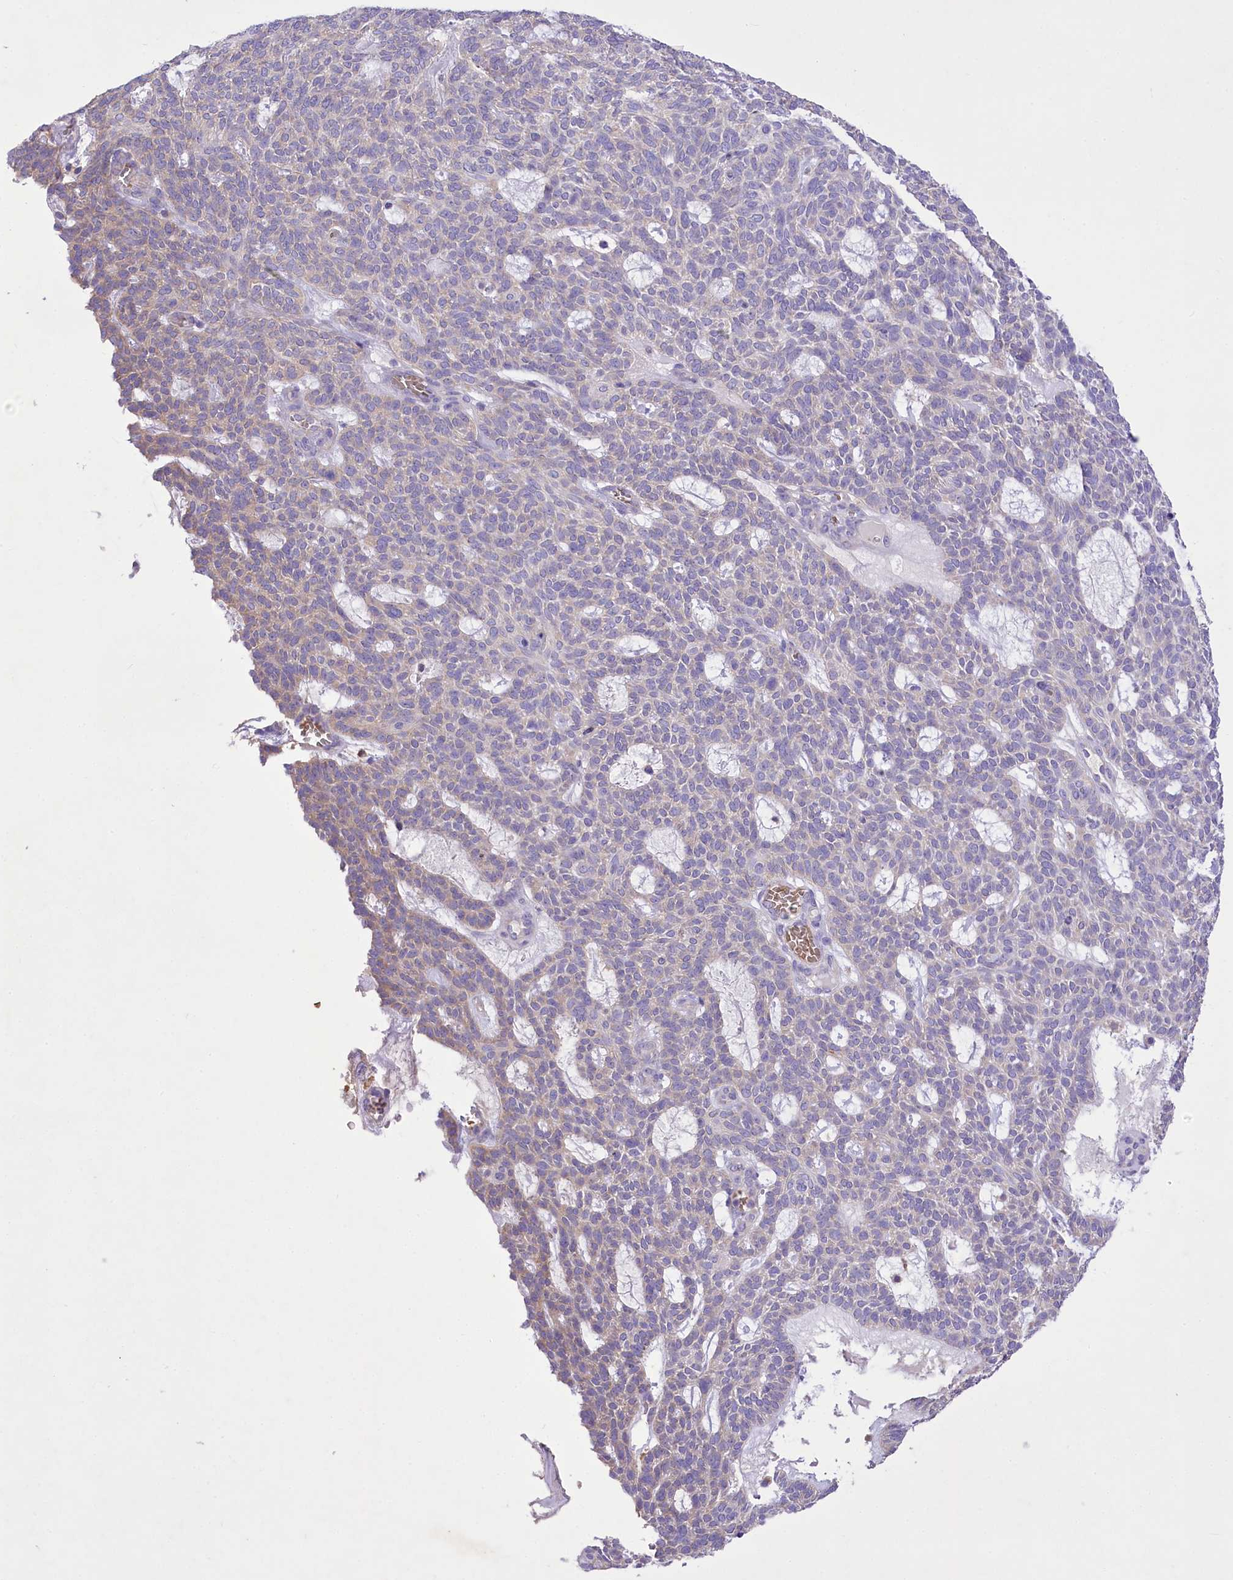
{"staining": {"intensity": "weak", "quantity": "<25%", "location": "cytoplasmic/membranous"}, "tissue": "skin cancer", "cell_type": "Tumor cells", "image_type": "cancer", "snomed": [{"axis": "morphology", "description": "Squamous cell carcinoma, NOS"}, {"axis": "topography", "description": "Skin"}], "caption": "Immunohistochemistry of human skin cancer reveals no positivity in tumor cells. Nuclei are stained in blue.", "gene": "PRSS53", "patient": {"sex": "female", "age": 90}}